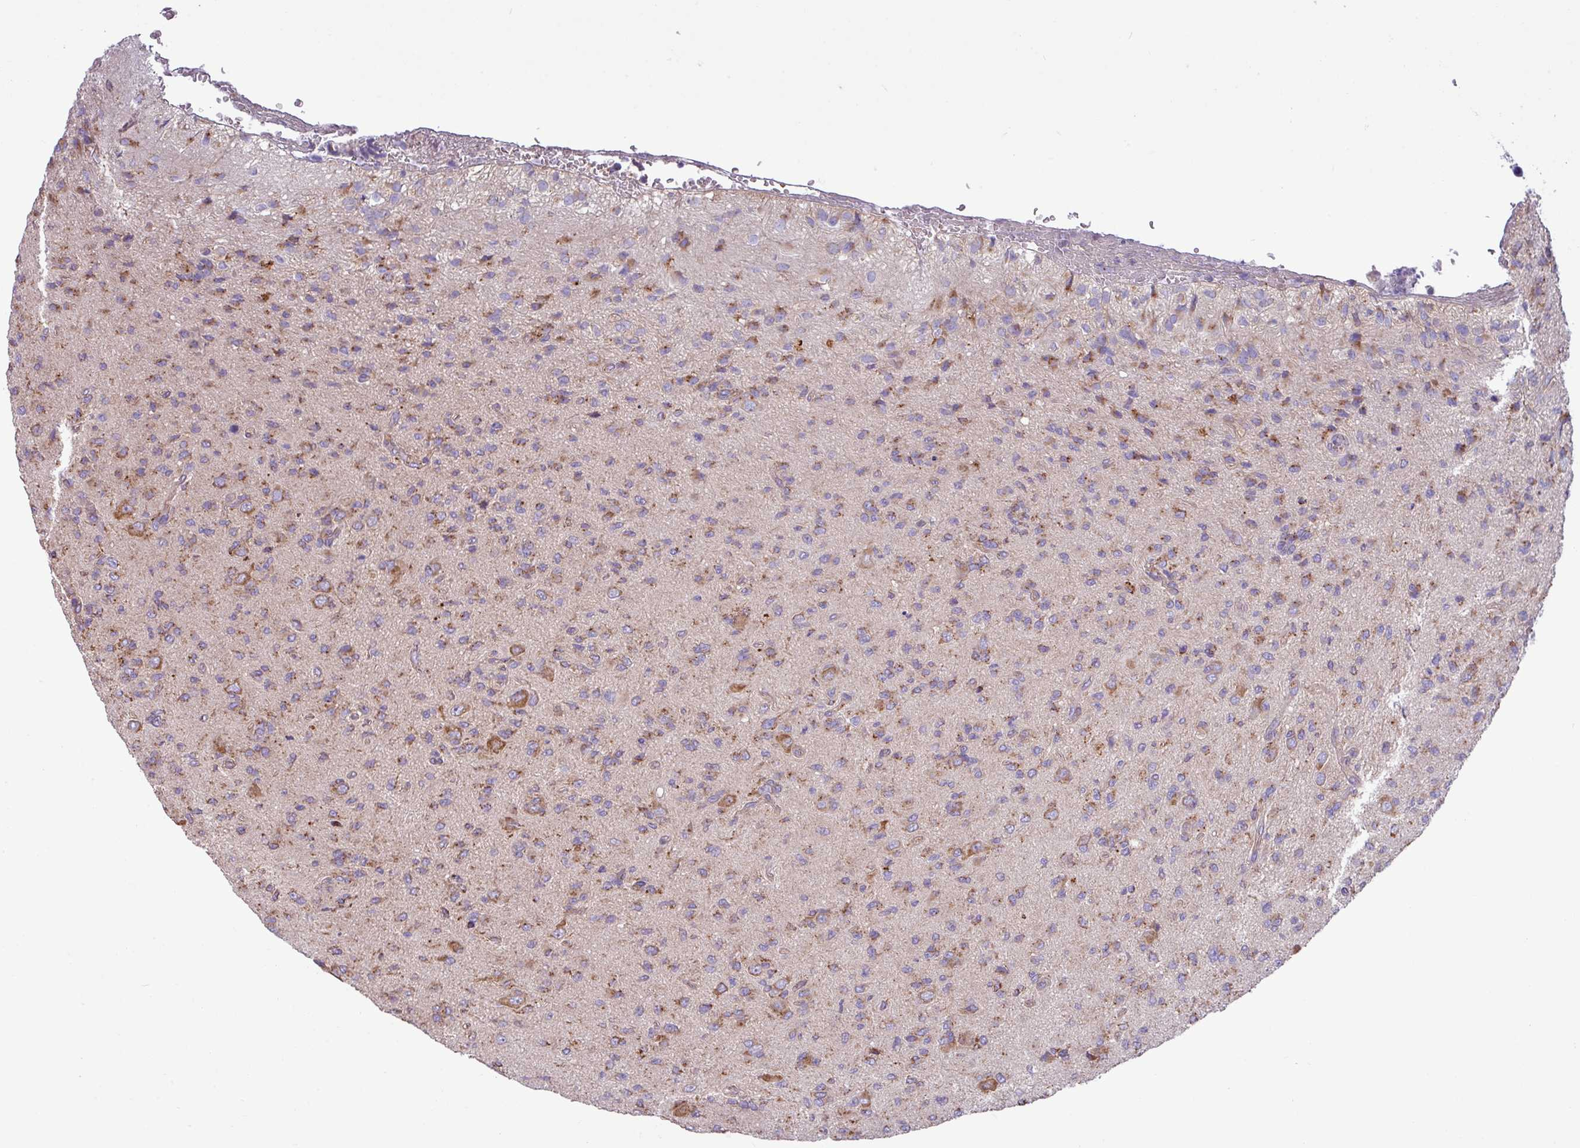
{"staining": {"intensity": "moderate", "quantity": "25%-75%", "location": "cytoplasmic/membranous"}, "tissue": "glioma", "cell_type": "Tumor cells", "image_type": "cancer", "snomed": [{"axis": "morphology", "description": "Glioma, malignant, High grade"}, {"axis": "topography", "description": "Brain"}], "caption": "Approximately 25%-75% of tumor cells in high-grade glioma (malignant) reveal moderate cytoplasmic/membranous protein staining as visualized by brown immunohistochemical staining.", "gene": "PPM1J", "patient": {"sex": "male", "age": 36}}